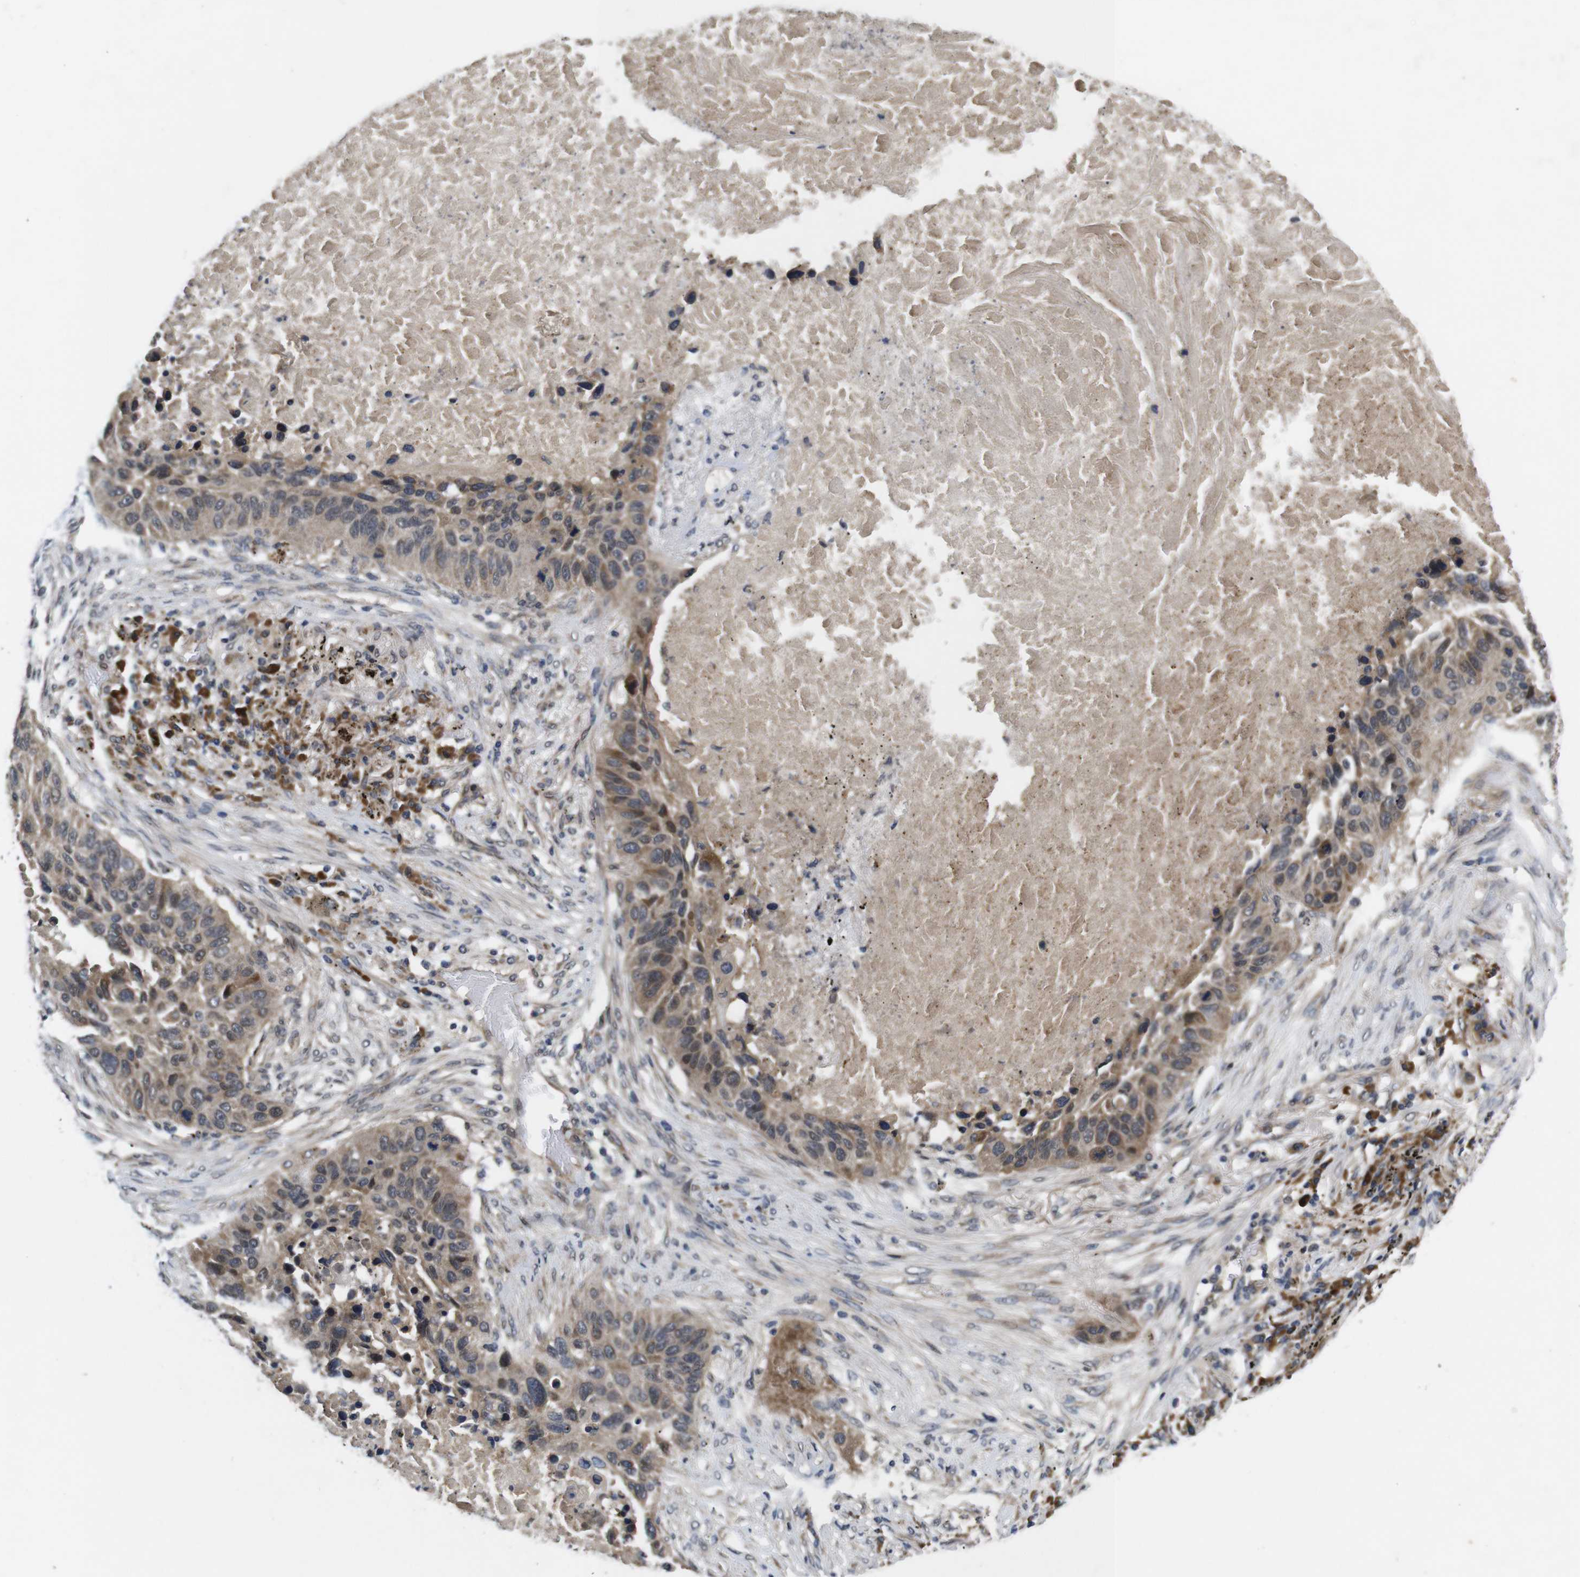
{"staining": {"intensity": "weak", "quantity": ">75%", "location": "cytoplasmic/membranous"}, "tissue": "lung cancer", "cell_type": "Tumor cells", "image_type": "cancer", "snomed": [{"axis": "morphology", "description": "Squamous cell carcinoma, NOS"}, {"axis": "topography", "description": "Lung"}], "caption": "The immunohistochemical stain shows weak cytoplasmic/membranous positivity in tumor cells of lung cancer tissue. The protein is shown in brown color, while the nuclei are stained blue.", "gene": "ZBTB46", "patient": {"sex": "male", "age": 57}}